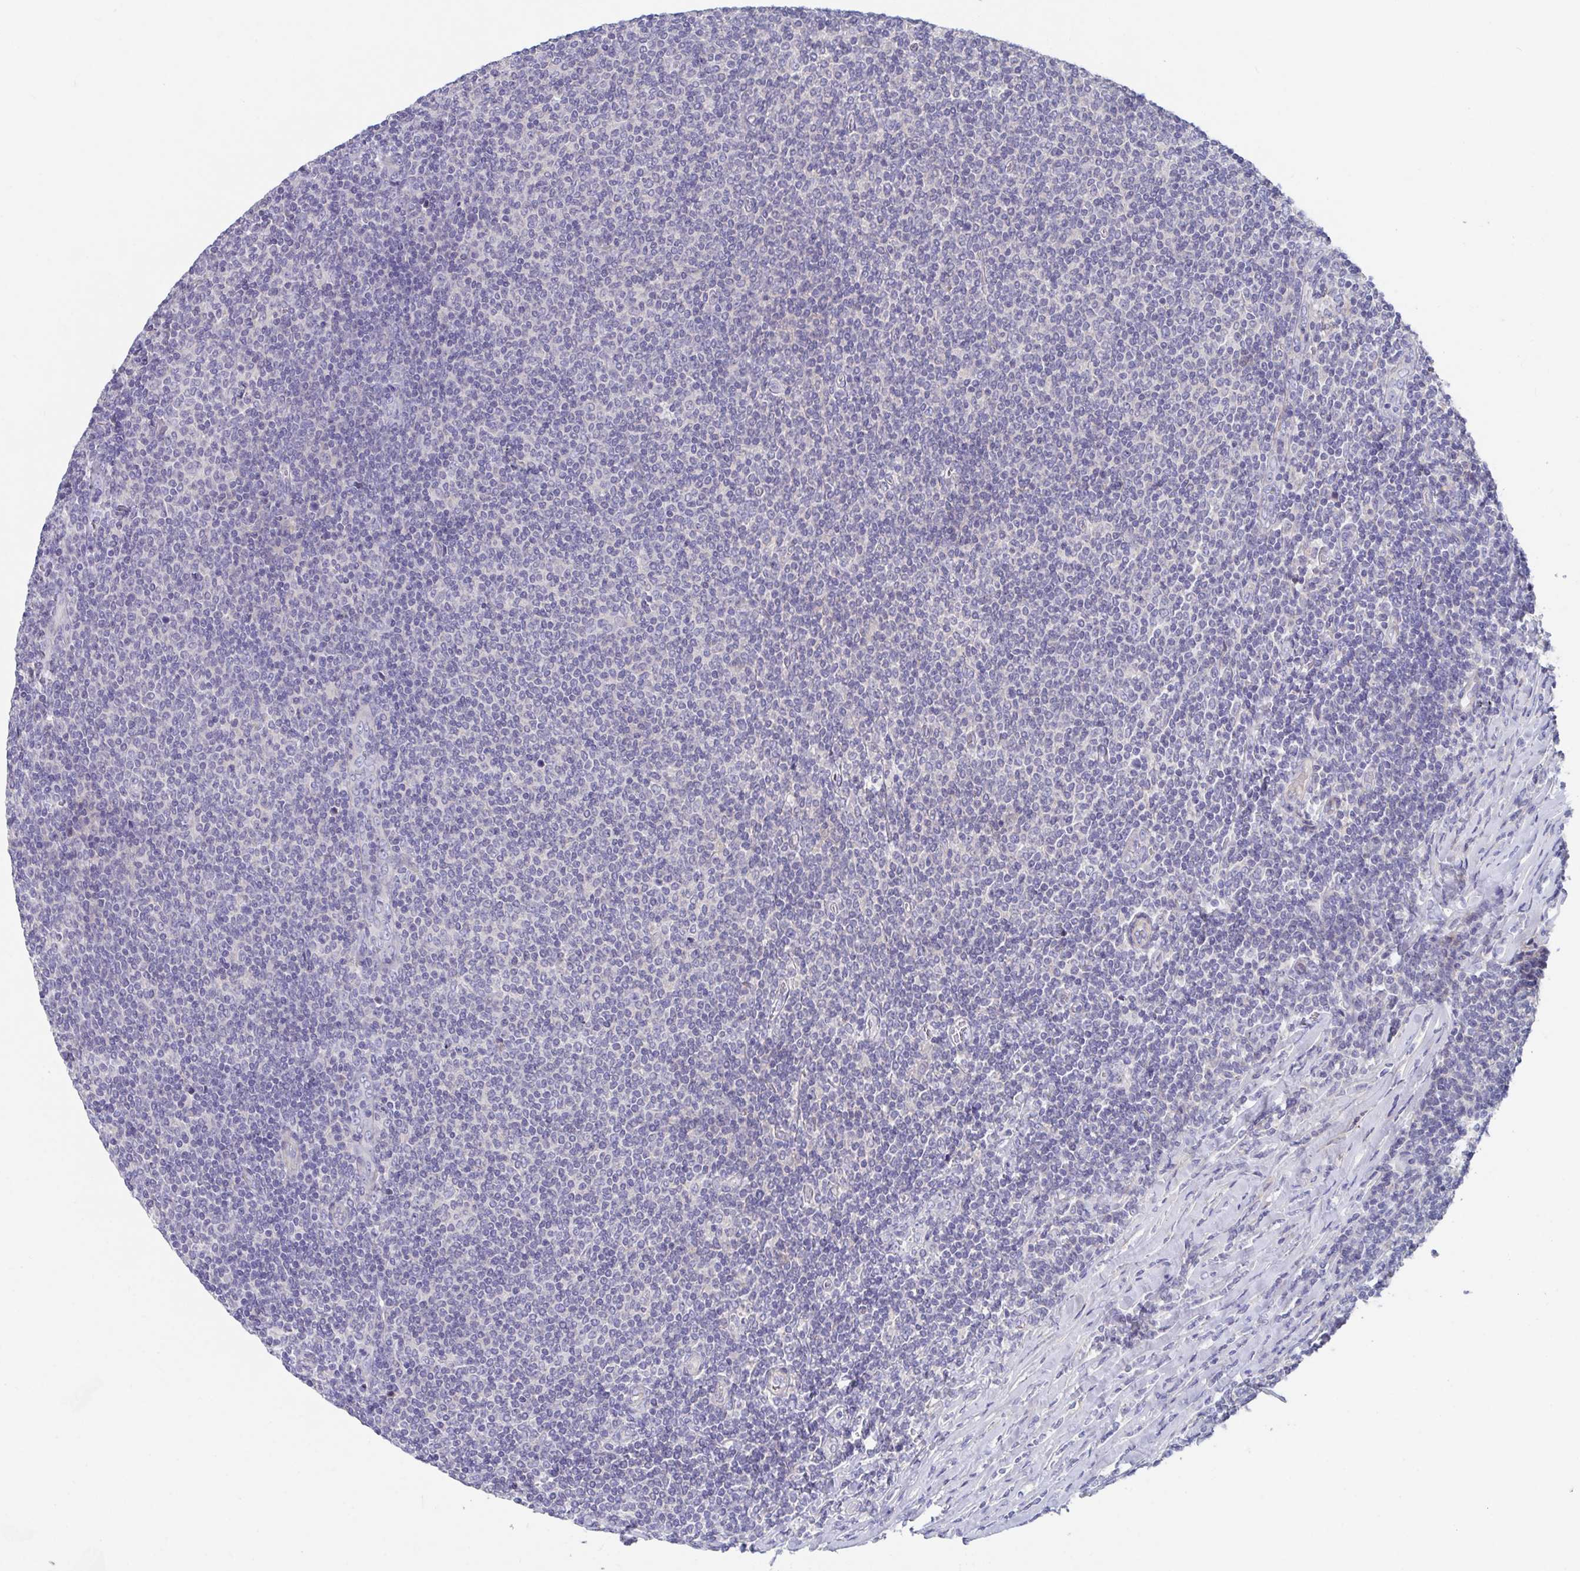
{"staining": {"intensity": "negative", "quantity": "none", "location": "none"}, "tissue": "lymphoma", "cell_type": "Tumor cells", "image_type": "cancer", "snomed": [{"axis": "morphology", "description": "Malignant lymphoma, non-Hodgkin's type, Low grade"}, {"axis": "topography", "description": "Lymph node"}], "caption": "Immunohistochemical staining of human low-grade malignant lymphoma, non-Hodgkin's type displays no significant expression in tumor cells. The staining was performed using DAB (3,3'-diaminobenzidine) to visualize the protein expression in brown, while the nuclei were stained in blue with hematoxylin (Magnification: 20x).", "gene": "ZNF561", "patient": {"sex": "male", "age": 52}}